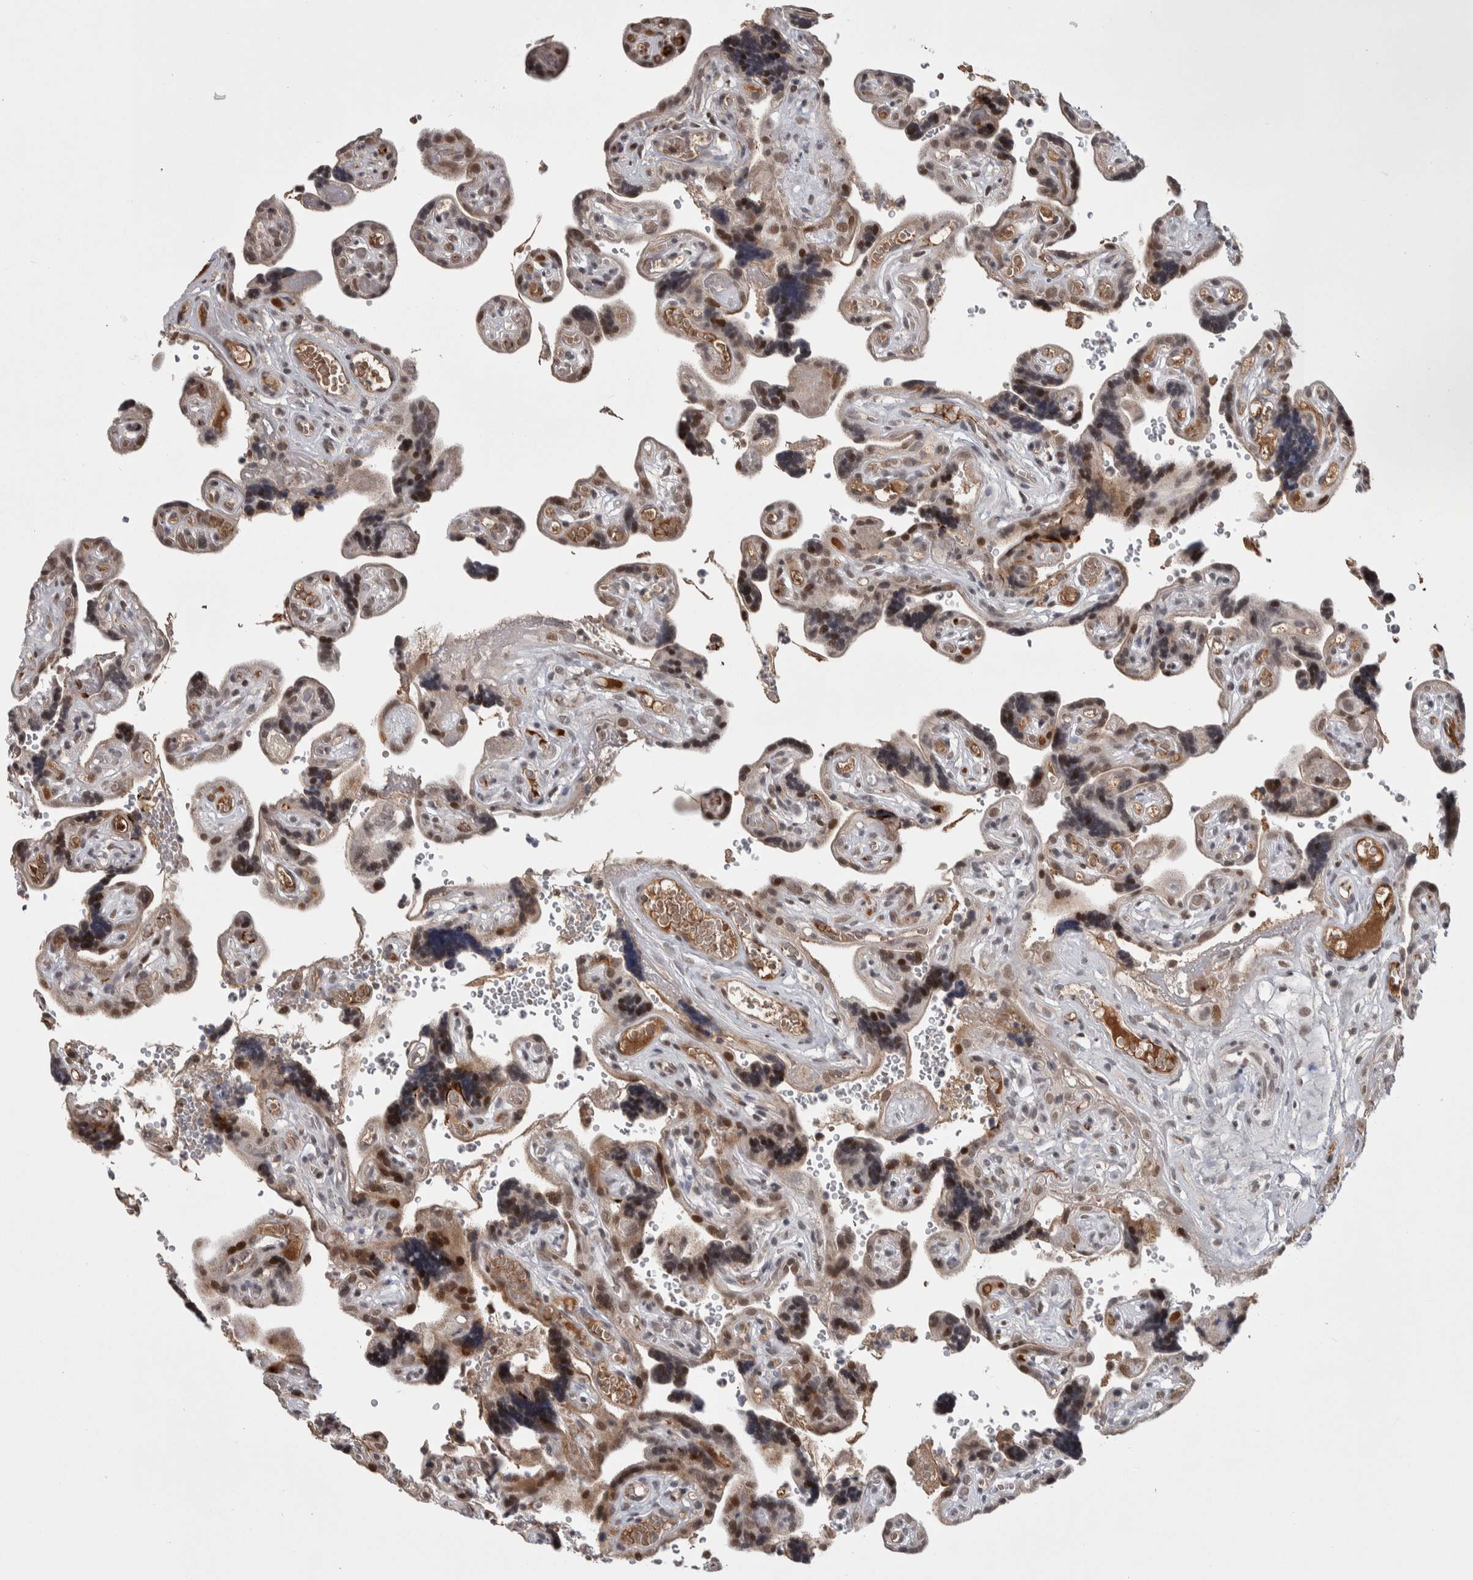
{"staining": {"intensity": "weak", "quantity": "<25%", "location": "nuclear"}, "tissue": "placenta", "cell_type": "Decidual cells", "image_type": "normal", "snomed": [{"axis": "morphology", "description": "Normal tissue, NOS"}, {"axis": "topography", "description": "Placenta"}], "caption": "Immunohistochemistry of benign human placenta exhibits no staining in decidual cells. The staining is performed using DAB brown chromogen with nuclei counter-stained in using hematoxylin.", "gene": "ZNF592", "patient": {"sex": "female", "age": 30}}